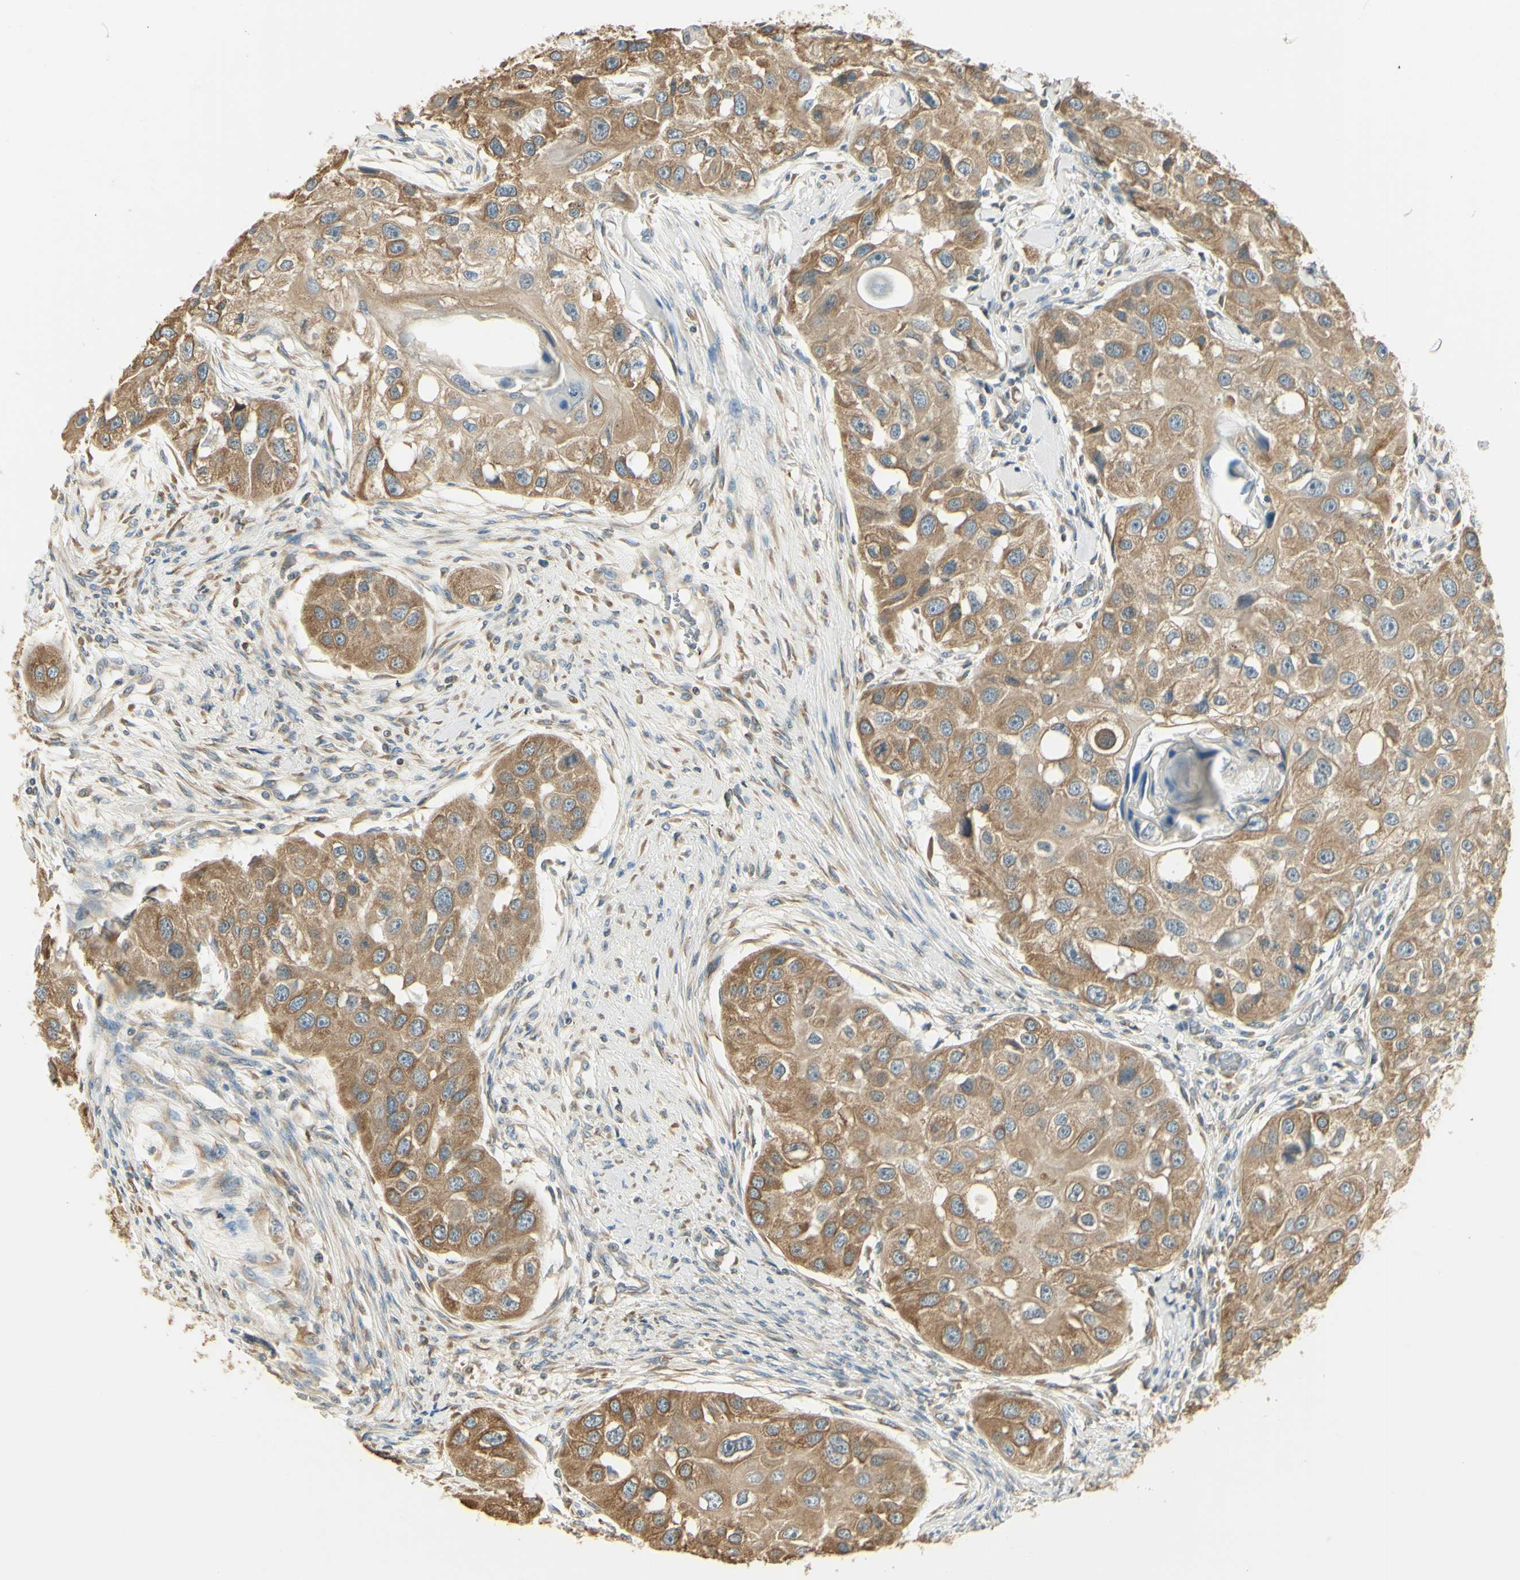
{"staining": {"intensity": "moderate", "quantity": ">75%", "location": "cytoplasmic/membranous"}, "tissue": "head and neck cancer", "cell_type": "Tumor cells", "image_type": "cancer", "snomed": [{"axis": "morphology", "description": "Normal tissue, NOS"}, {"axis": "morphology", "description": "Squamous cell carcinoma, NOS"}, {"axis": "topography", "description": "Skeletal muscle"}, {"axis": "topography", "description": "Head-Neck"}], "caption": "A medium amount of moderate cytoplasmic/membranous staining is appreciated in about >75% of tumor cells in head and neck cancer tissue.", "gene": "IGDCC4", "patient": {"sex": "male", "age": 51}}